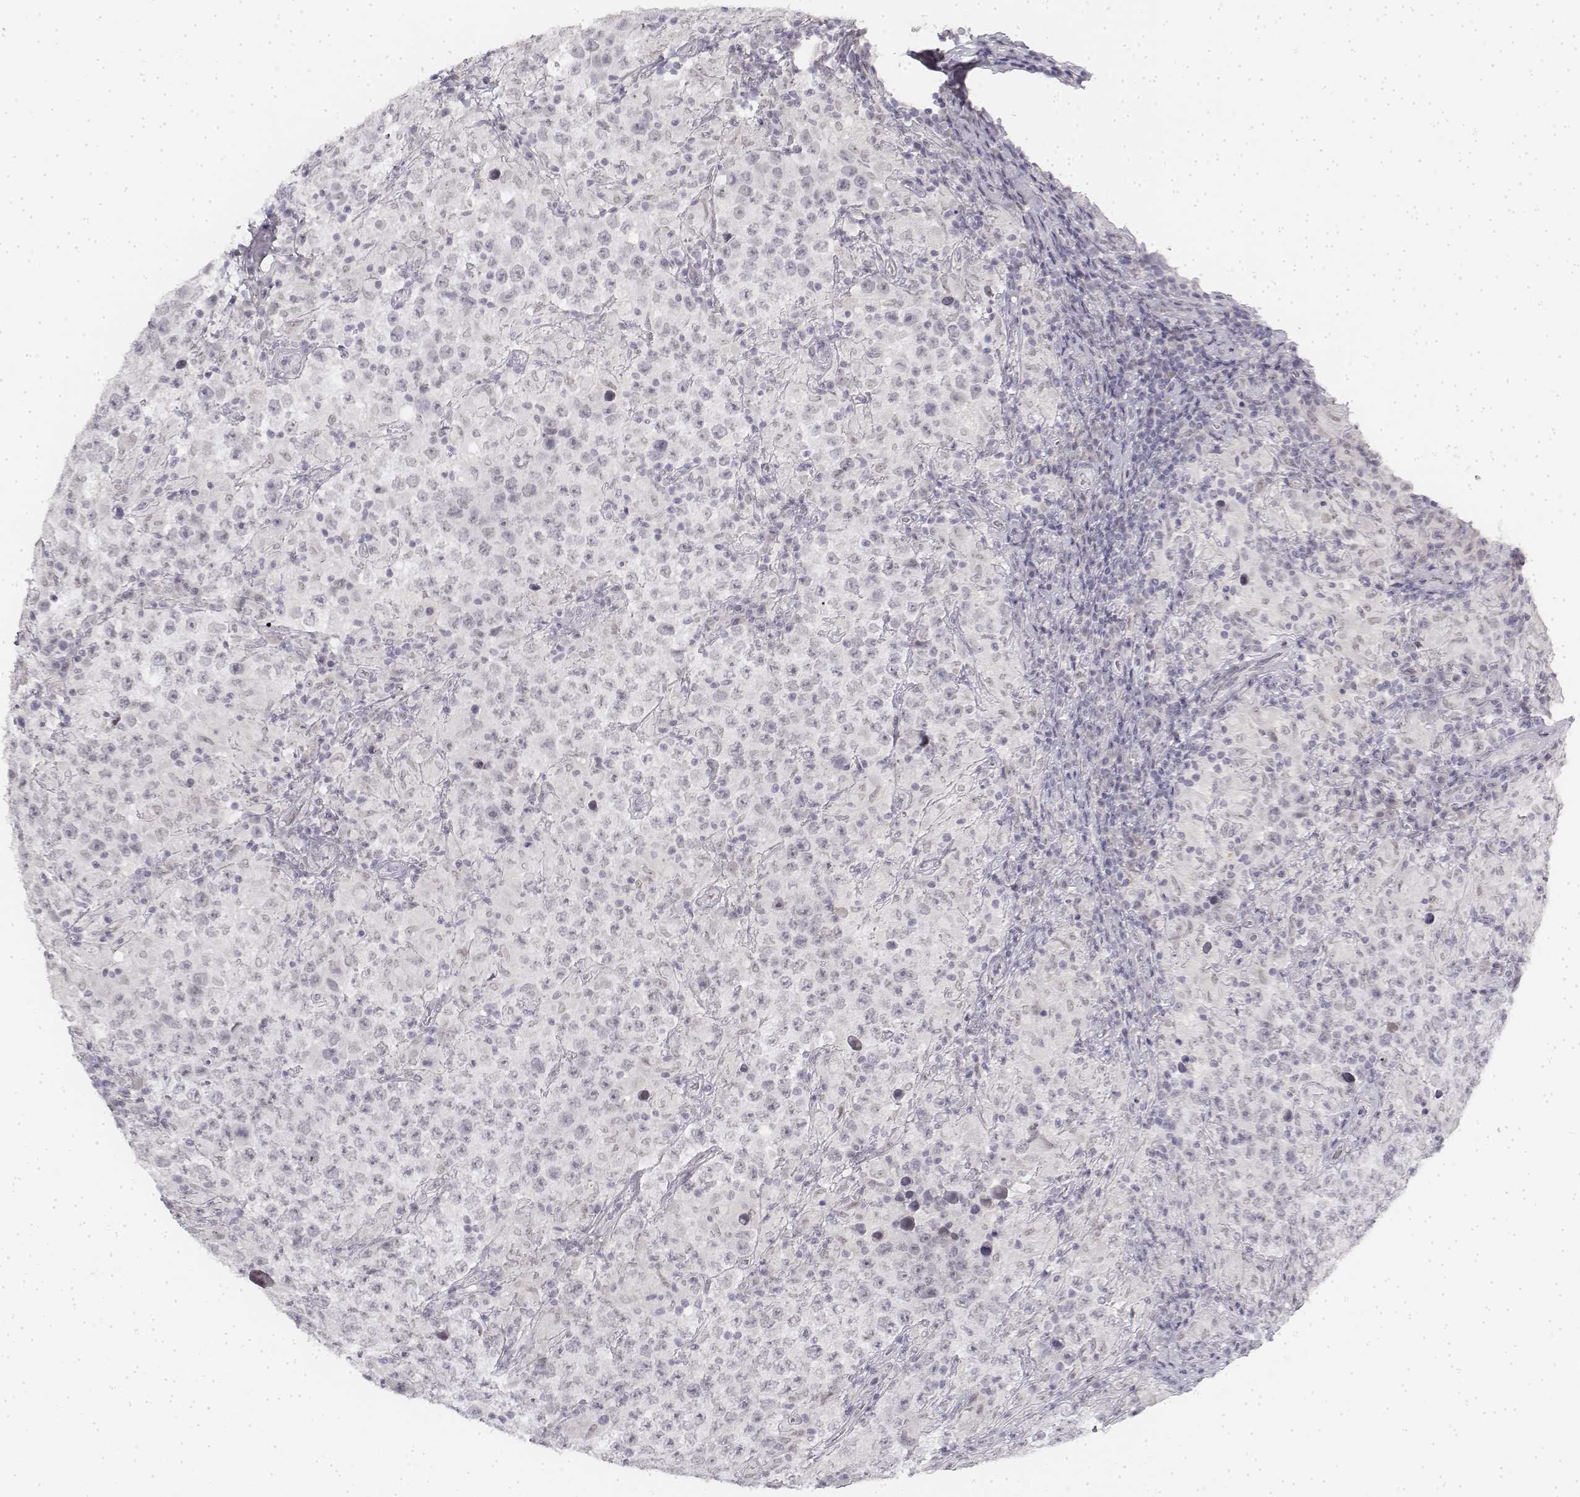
{"staining": {"intensity": "negative", "quantity": "none", "location": "none"}, "tissue": "testis cancer", "cell_type": "Tumor cells", "image_type": "cancer", "snomed": [{"axis": "morphology", "description": "Seminoma, NOS"}, {"axis": "morphology", "description": "Carcinoma, Embryonal, NOS"}, {"axis": "topography", "description": "Testis"}], "caption": "A micrograph of seminoma (testis) stained for a protein exhibits no brown staining in tumor cells. The staining was performed using DAB to visualize the protein expression in brown, while the nuclei were stained in blue with hematoxylin (Magnification: 20x).", "gene": "KRT84", "patient": {"sex": "male", "age": 41}}